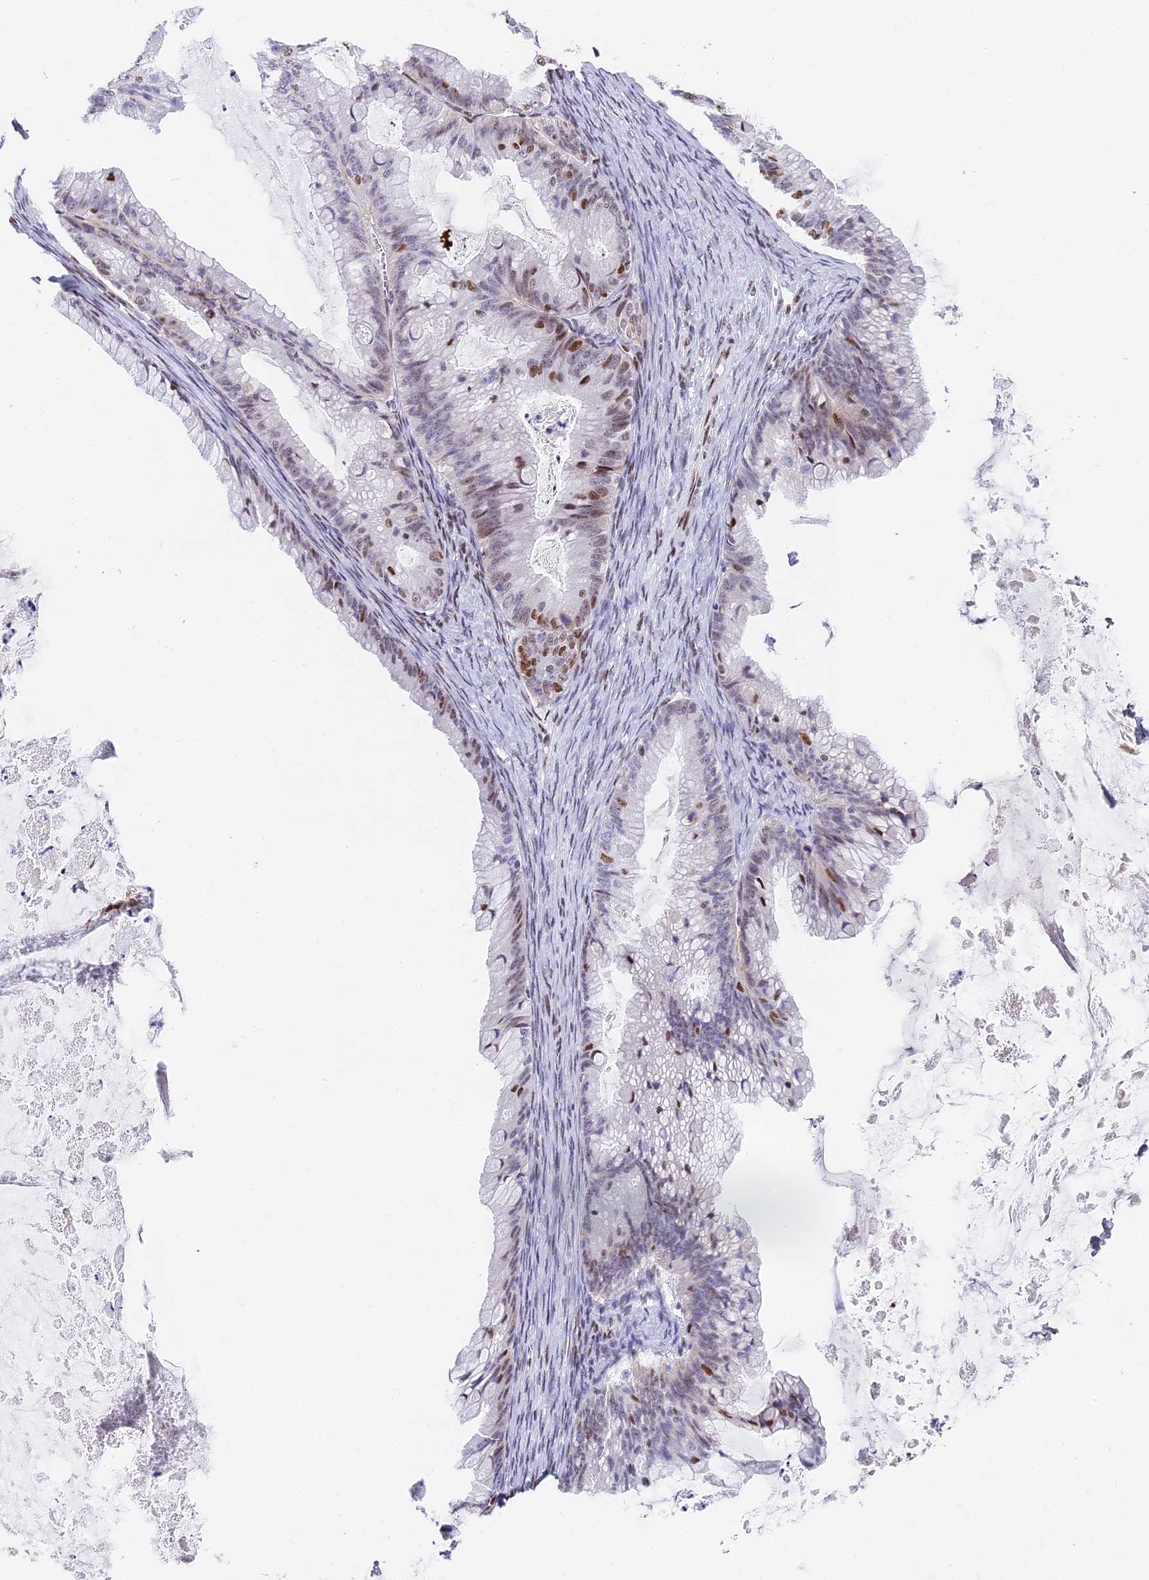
{"staining": {"intensity": "moderate", "quantity": "25%-75%", "location": "nuclear"}, "tissue": "ovarian cancer", "cell_type": "Tumor cells", "image_type": "cancer", "snomed": [{"axis": "morphology", "description": "Cystadenocarcinoma, mucinous, NOS"}, {"axis": "topography", "description": "Ovary"}], "caption": "The image reveals a brown stain indicating the presence of a protein in the nuclear of tumor cells in ovarian cancer.", "gene": "SBNO1", "patient": {"sex": "female", "age": 35}}